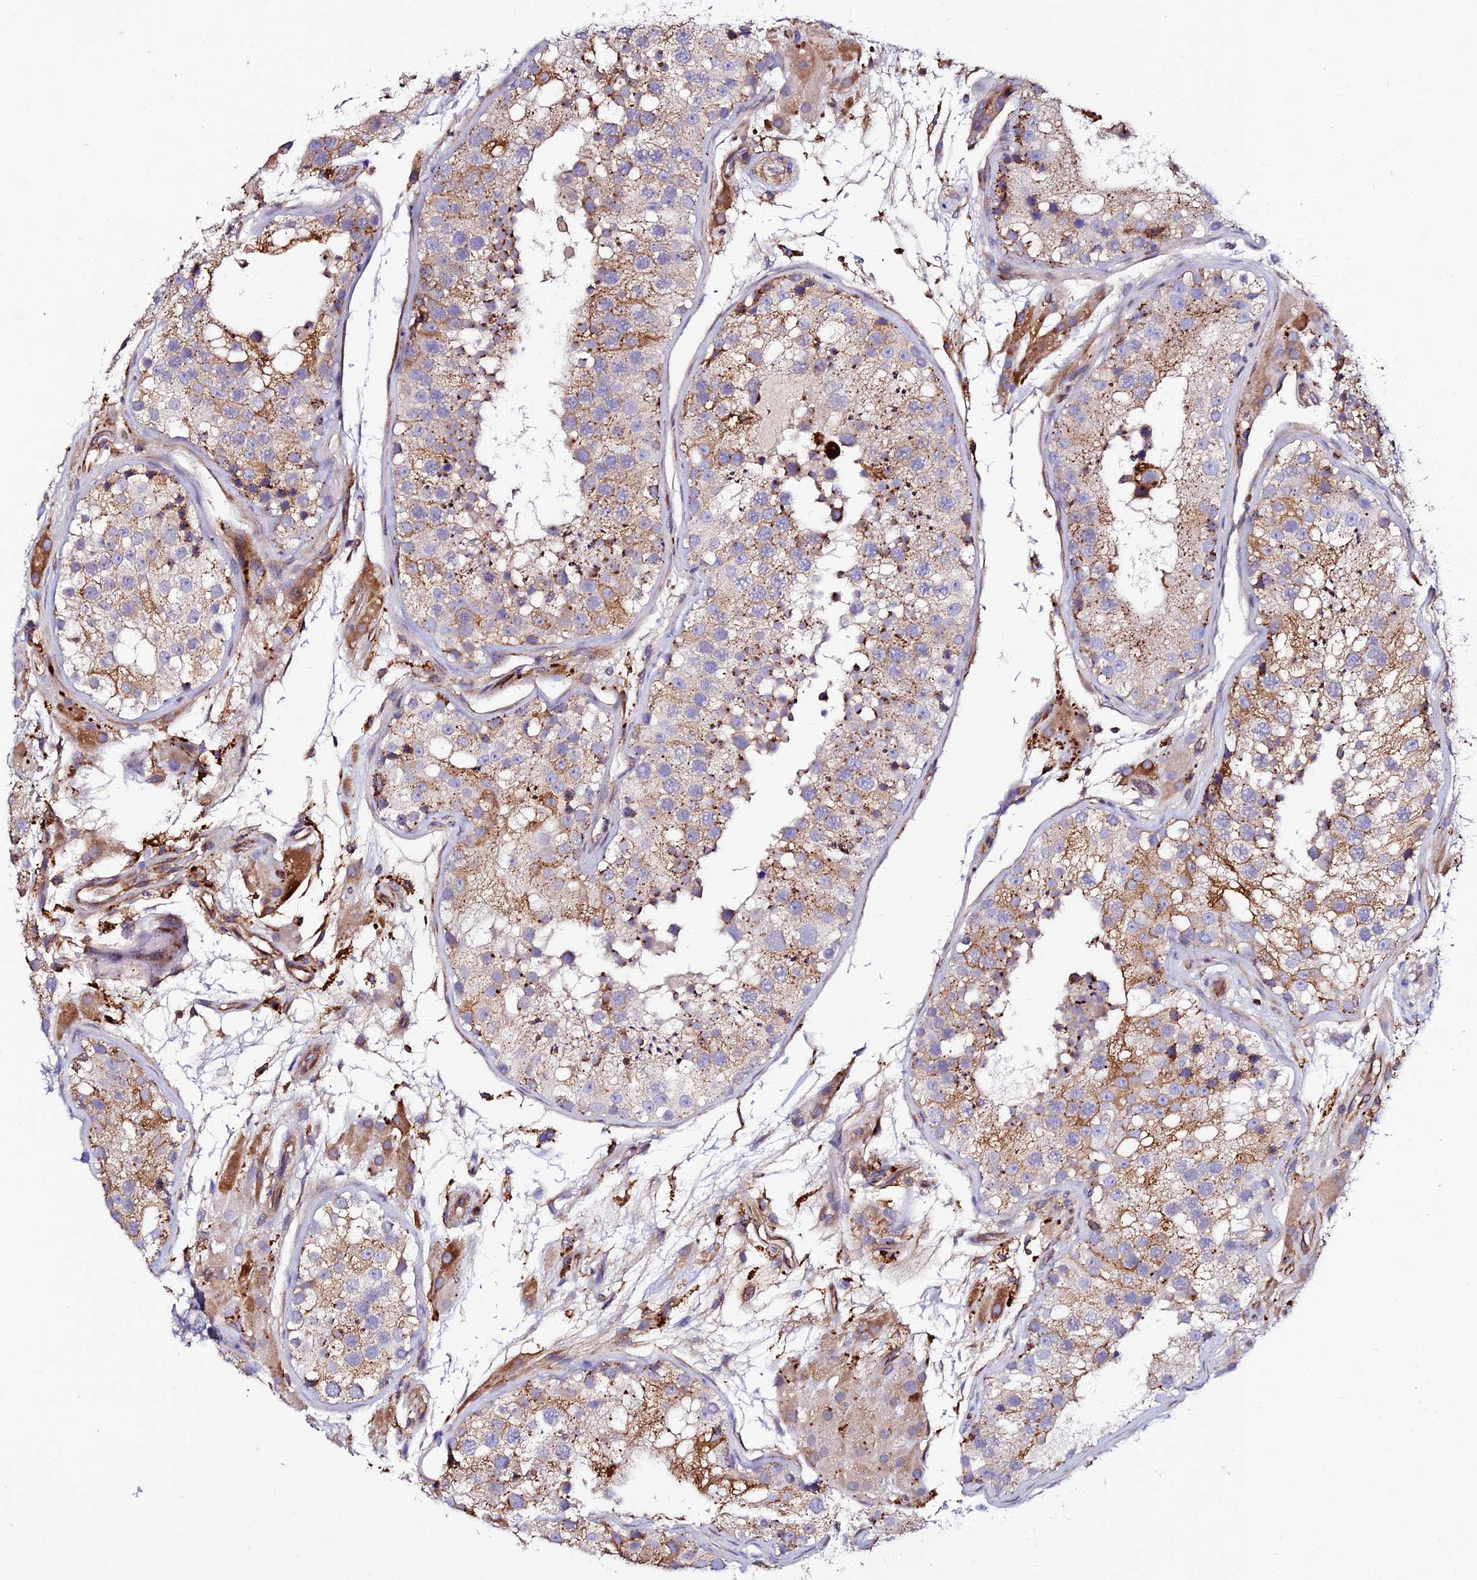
{"staining": {"intensity": "strong", "quantity": "25%-75%", "location": "cytoplasmic/membranous"}, "tissue": "testis", "cell_type": "Cells in seminiferous ducts", "image_type": "normal", "snomed": [{"axis": "morphology", "description": "Normal tissue, NOS"}, {"axis": "topography", "description": "Testis"}], "caption": "A brown stain labels strong cytoplasmic/membranous staining of a protein in cells in seminiferous ducts of unremarkable human testis. (brown staining indicates protein expression, while blue staining denotes nuclei).", "gene": "TRPV2", "patient": {"sex": "male", "age": 26}}